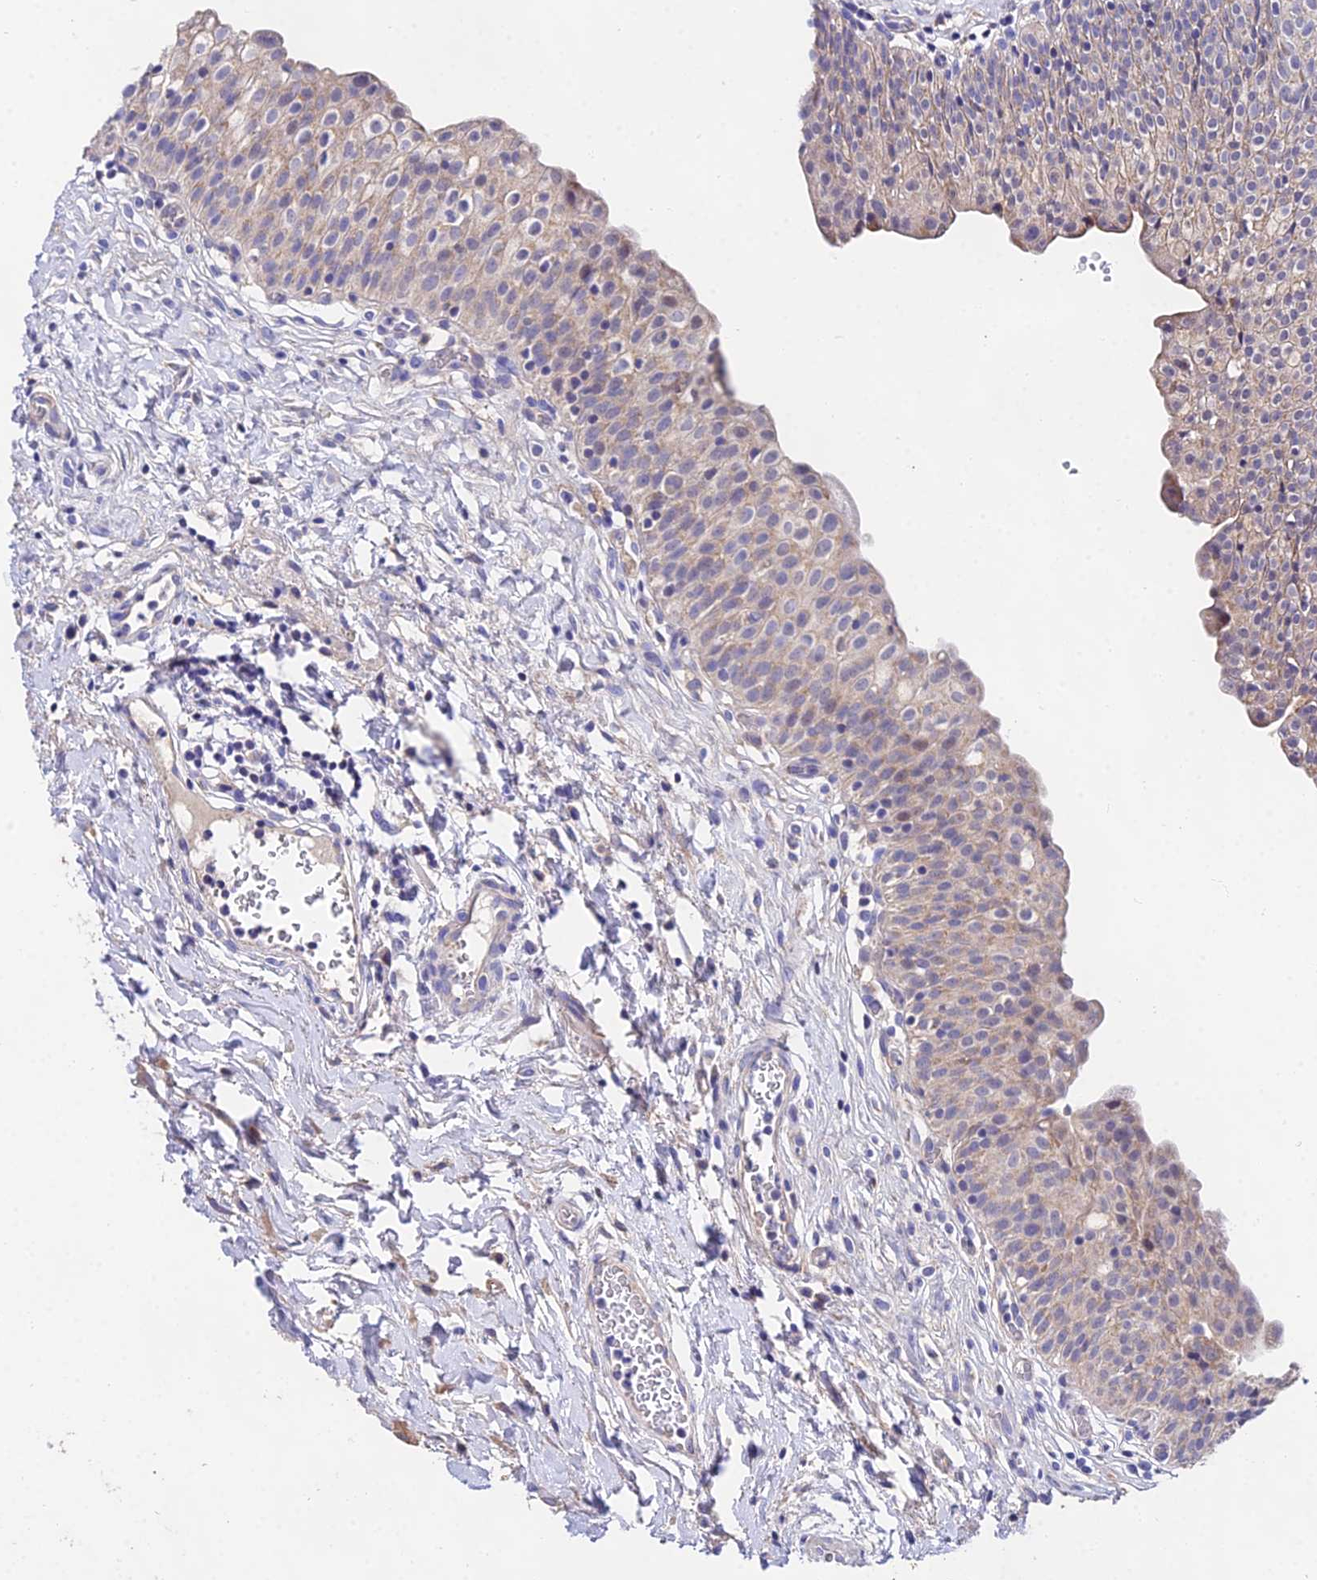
{"staining": {"intensity": "negative", "quantity": "none", "location": "none"}, "tissue": "urinary bladder", "cell_type": "Urothelial cells", "image_type": "normal", "snomed": [{"axis": "morphology", "description": "Normal tissue, NOS"}, {"axis": "topography", "description": "Urinary bladder"}], "caption": "Urothelial cells show no significant protein staining in benign urinary bladder. (IHC, brightfield microscopy, high magnification).", "gene": "PPP2R2A", "patient": {"sex": "male", "age": 55}}